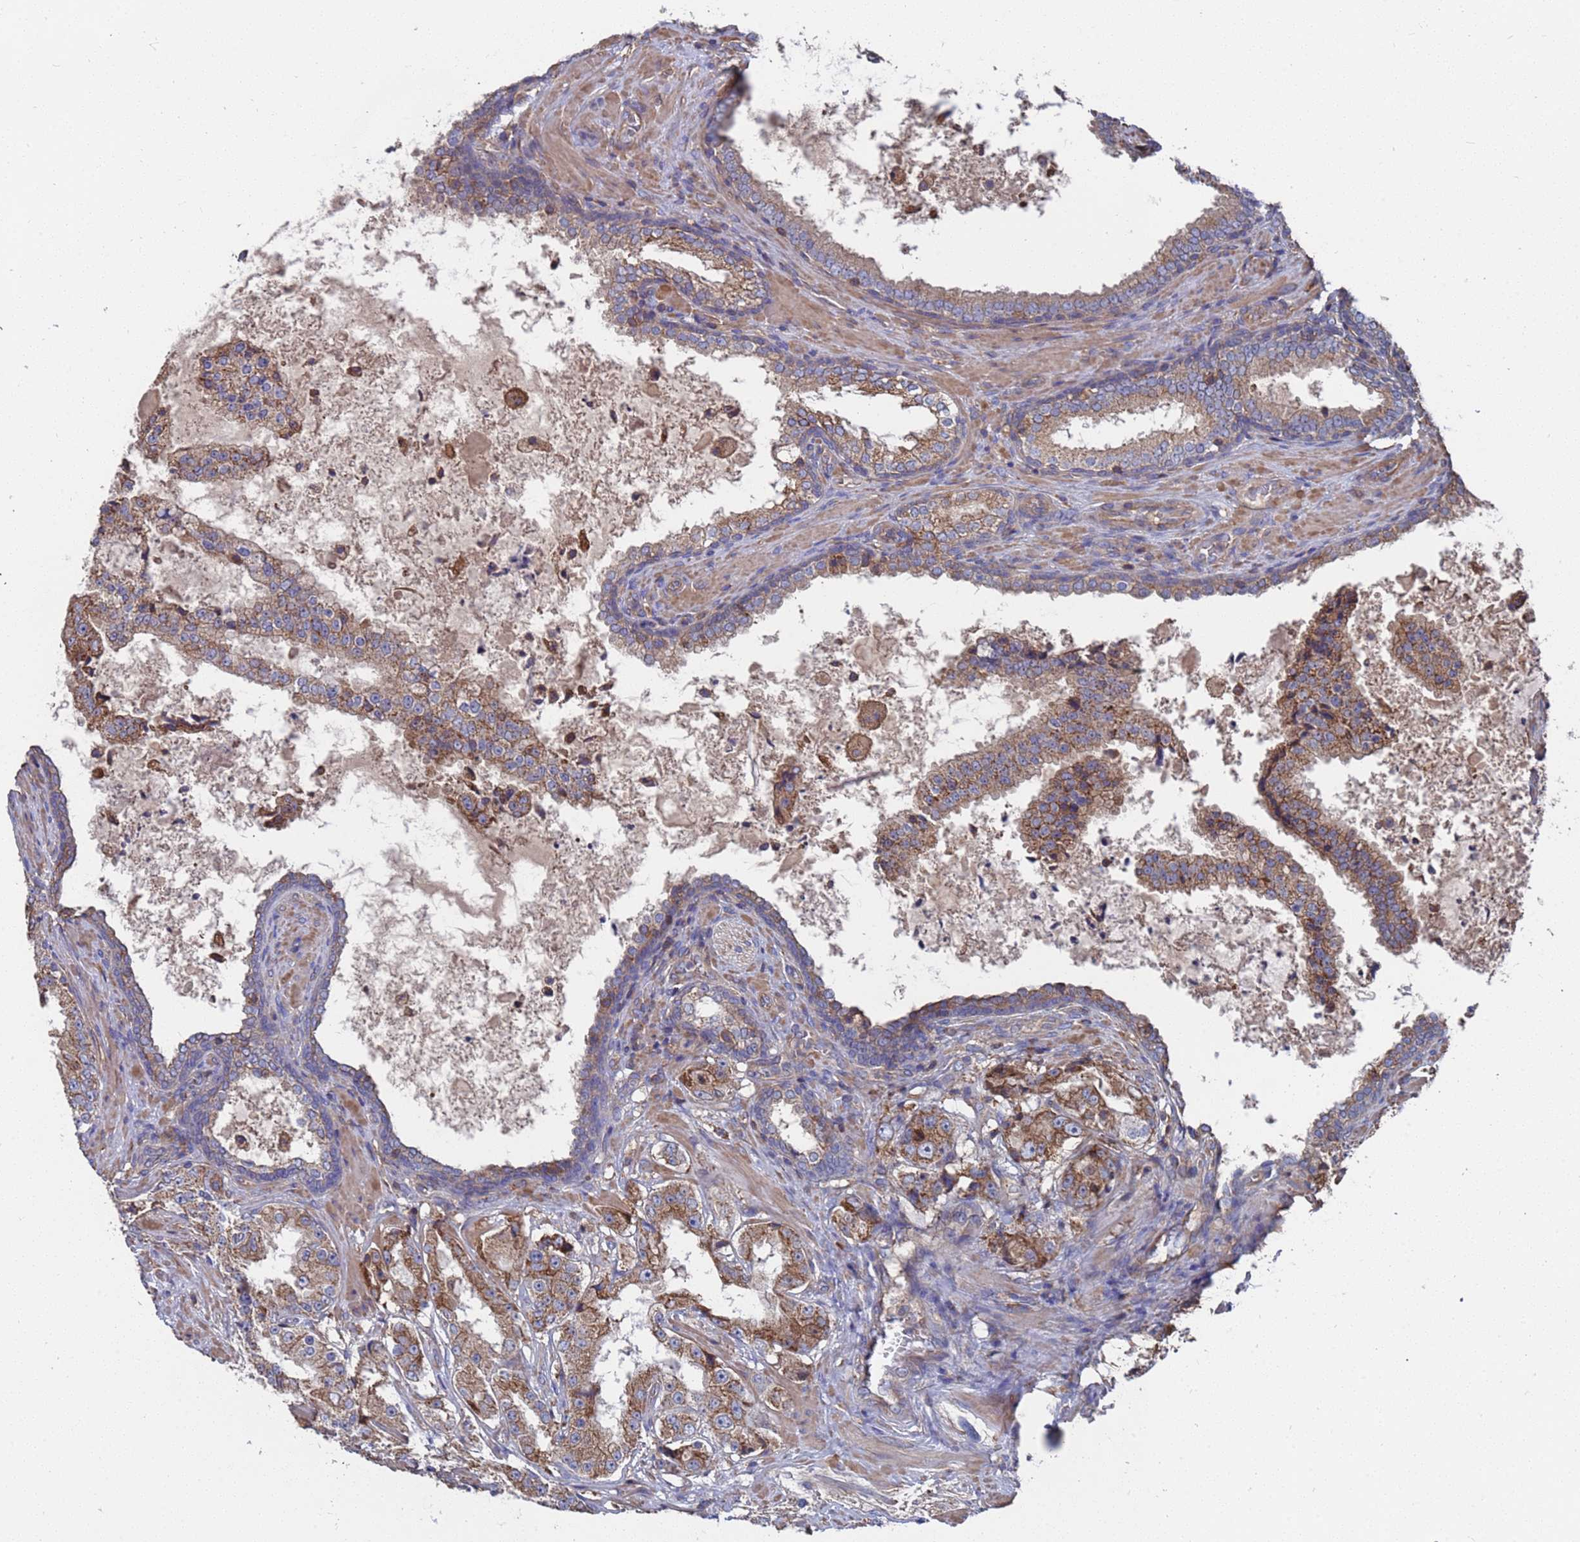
{"staining": {"intensity": "moderate", "quantity": ">75%", "location": "cytoplasmic/membranous"}, "tissue": "prostate cancer", "cell_type": "Tumor cells", "image_type": "cancer", "snomed": [{"axis": "morphology", "description": "Adenocarcinoma, High grade"}, {"axis": "topography", "description": "Prostate"}], "caption": "A medium amount of moderate cytoplasmic/membranous positivity is present in about >75% of tumor cells in prostate cancer (adenocarcinoma (high-grade)) tissue.", "gene": "PYCR1", "patient": {"sex": "male", "age": 73}}